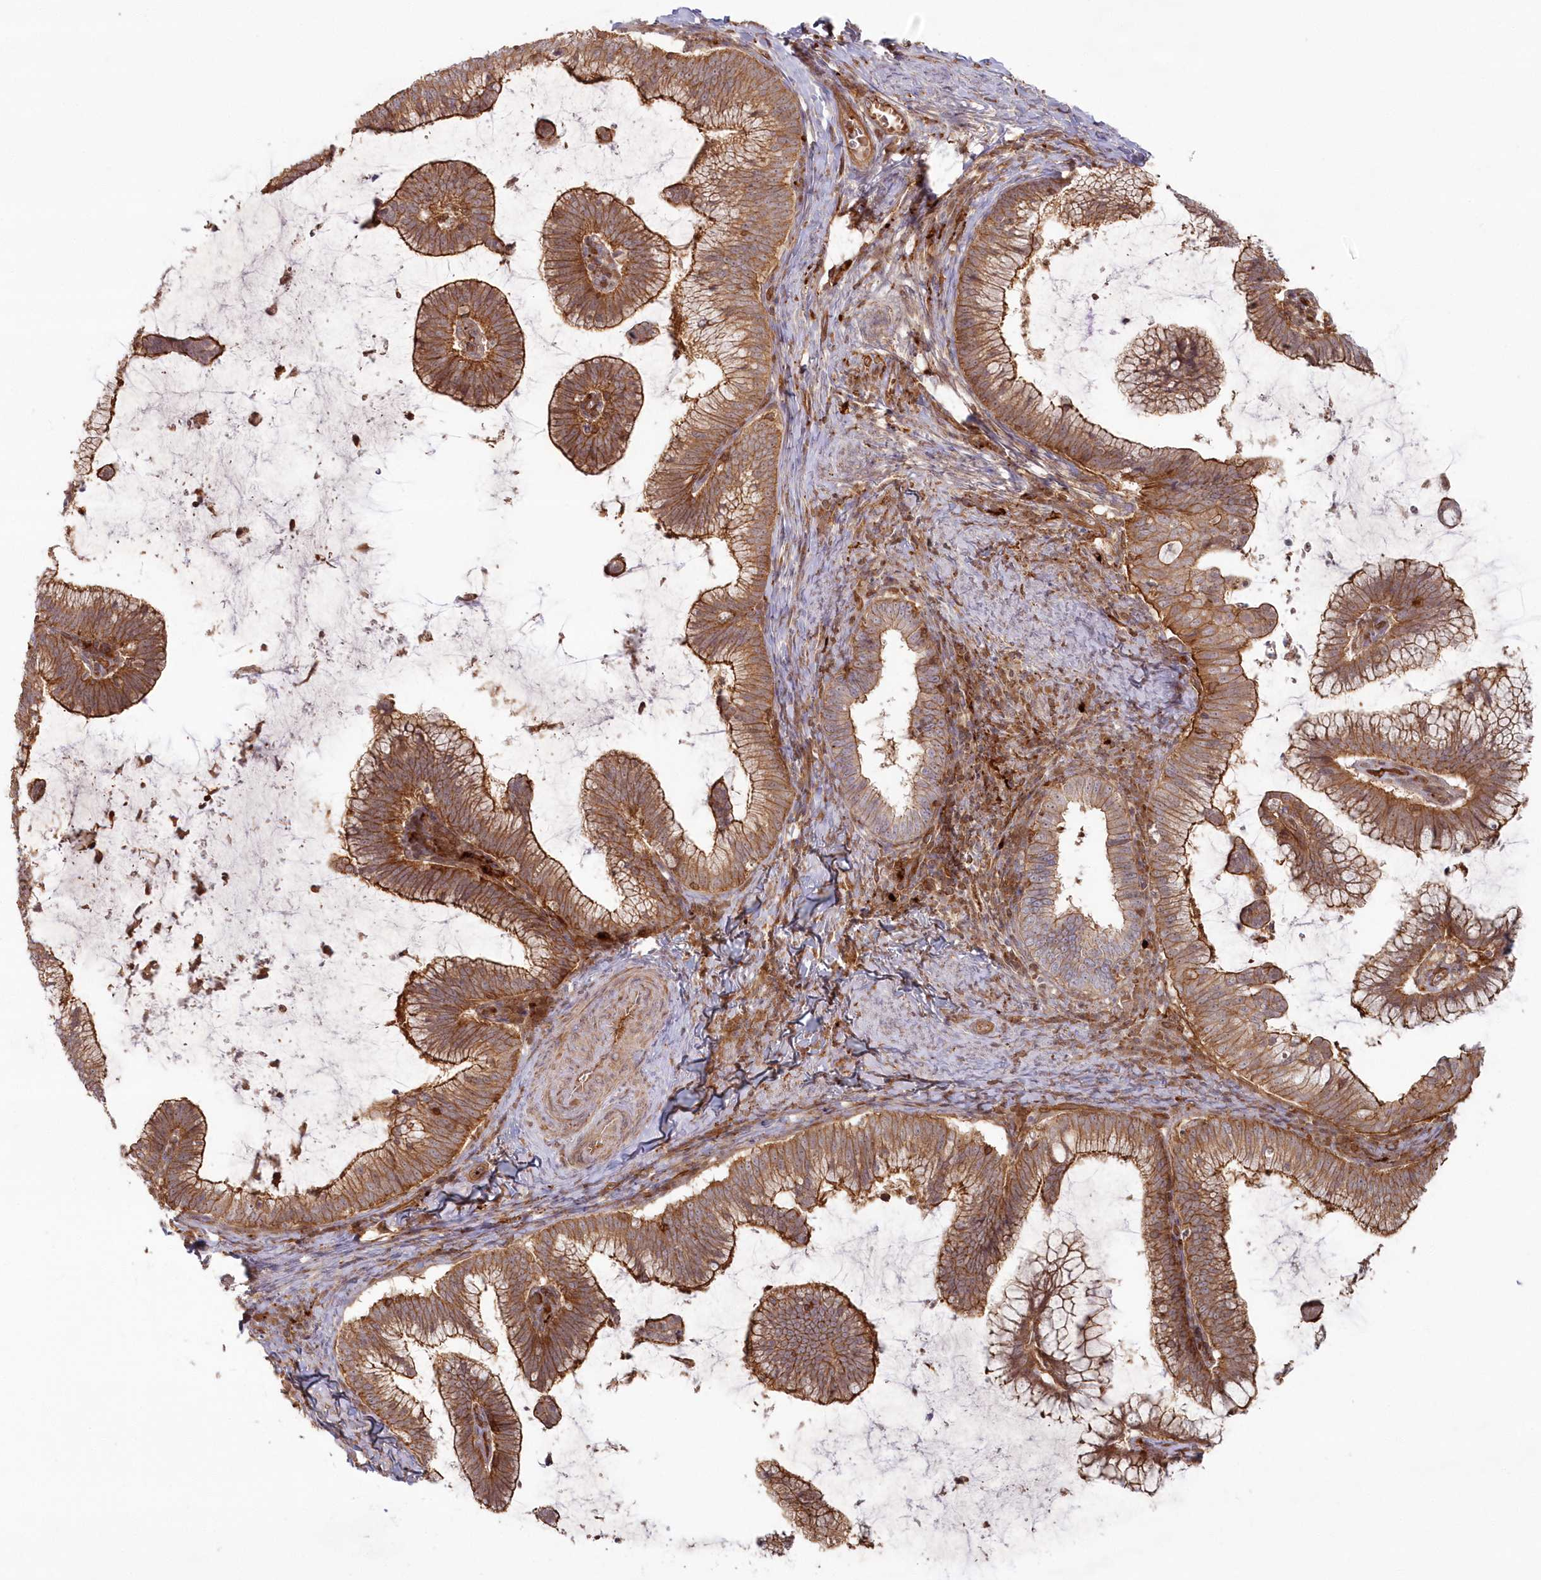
{"staining": {"intensity": "strong", "quantity": ">75%", "location": "cytoplasmic/membranous"}, "tissue": "cervical cancer", "cell_type": "Tumor cells", "image_type": "cancer", "snomed": [{"axis": "morphology", "description": "Adenocarcinoma, NOS"}, {"axis": "topography", "description": "Cervix"}], "caption": "Adenocarcinoma (cervical) stained with a protein marker shows strong staining in tumor cells.", "gene": "RGCC", "patient": {"sex": "female", "age": 36}}